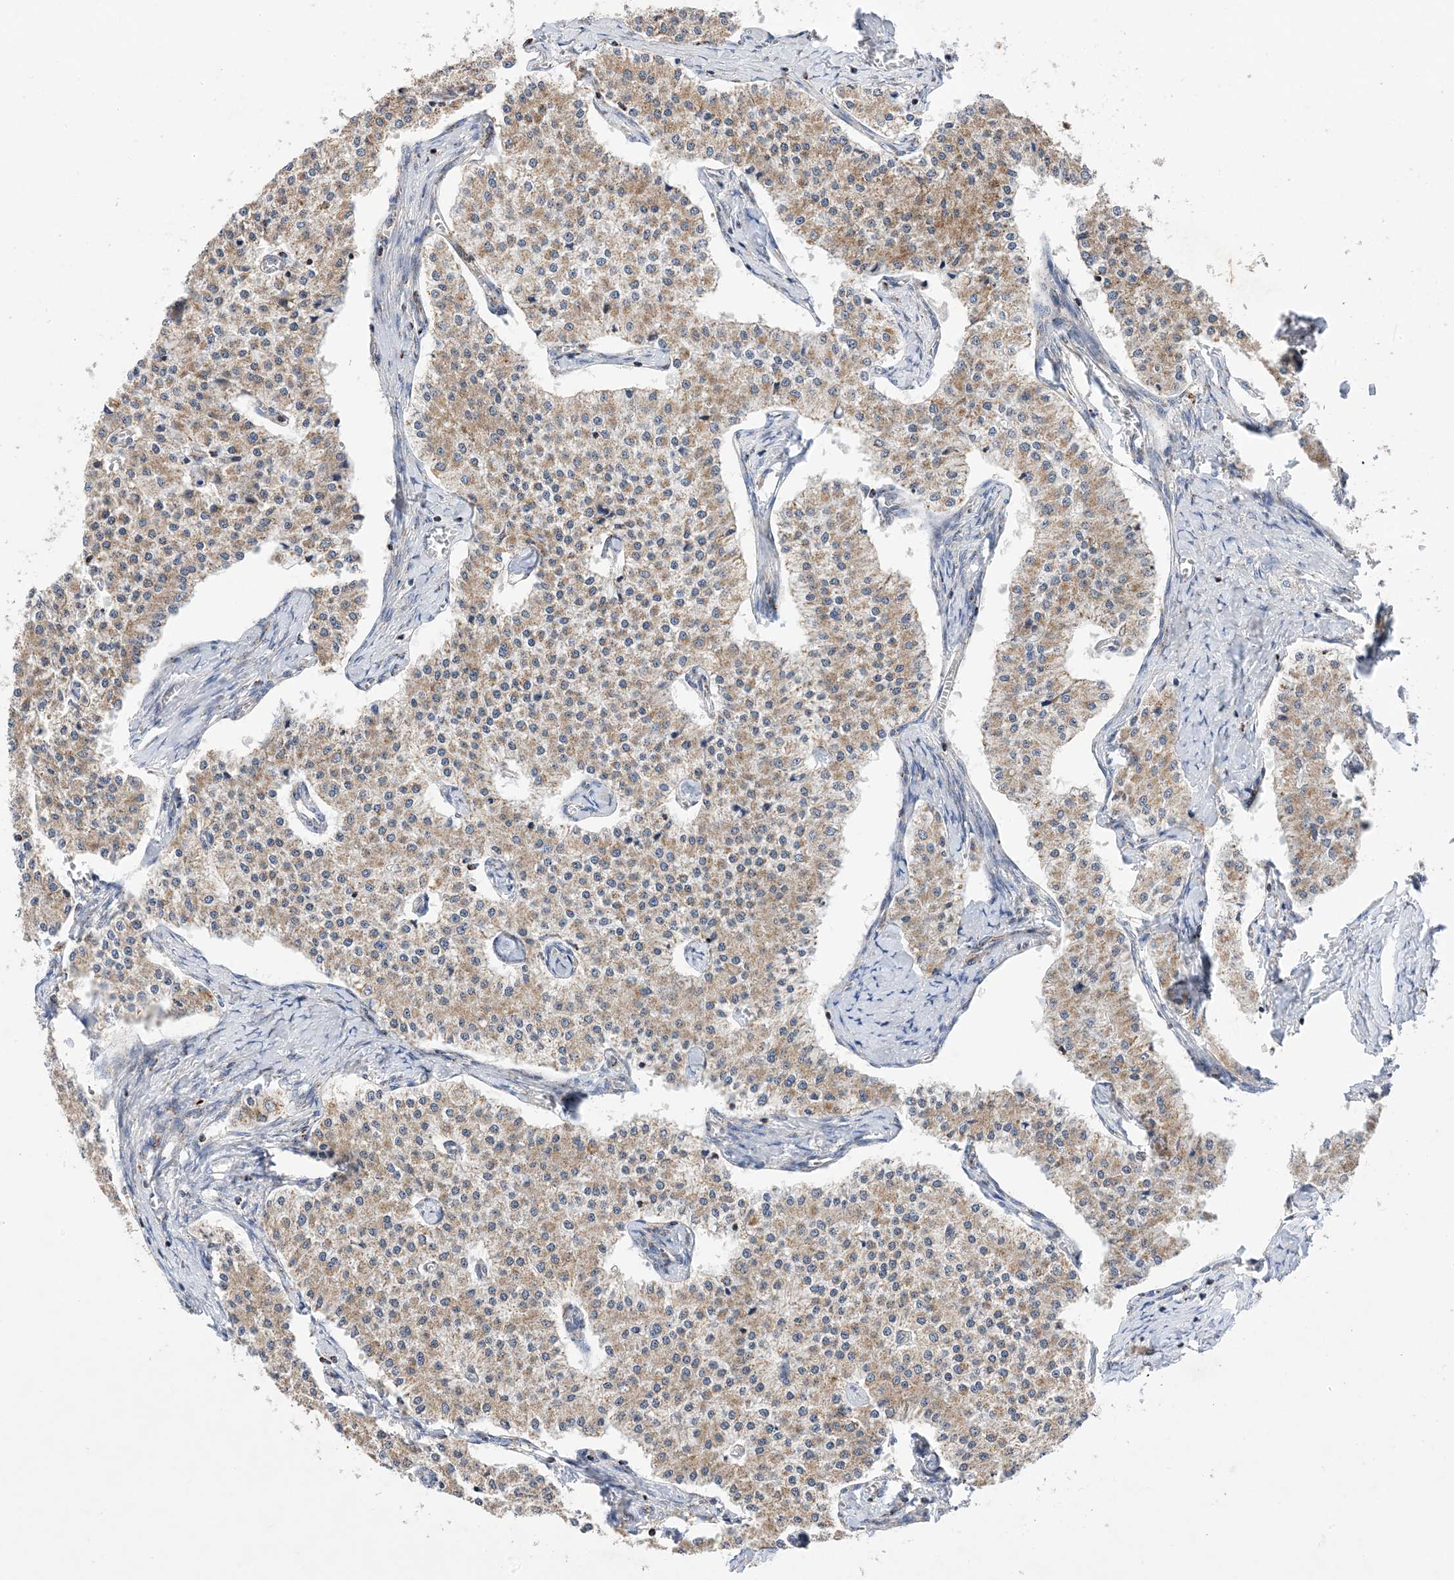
{"staining": {"intensity": "moderate", "quantity": ">75%", "location": "cytoplasmic/membranous"}, "tissue": "carcinoid", "cell_type": "Tumor cells", "image_type": "cancer", "snomed": [{"axis": "morphology", "description": "Carcinoid, malignant, NOS"}, {"axis": "topography", "description": "Colon"}], "caption": "This is a histology image of immunohistochemistry (IHC) staining of malignant carcinoid, which shows moderate positivity in the cytoplasmic/membranous of tumor cells.", "gene": "PLK4", "patient": {"sex": "female", "age": 52}}